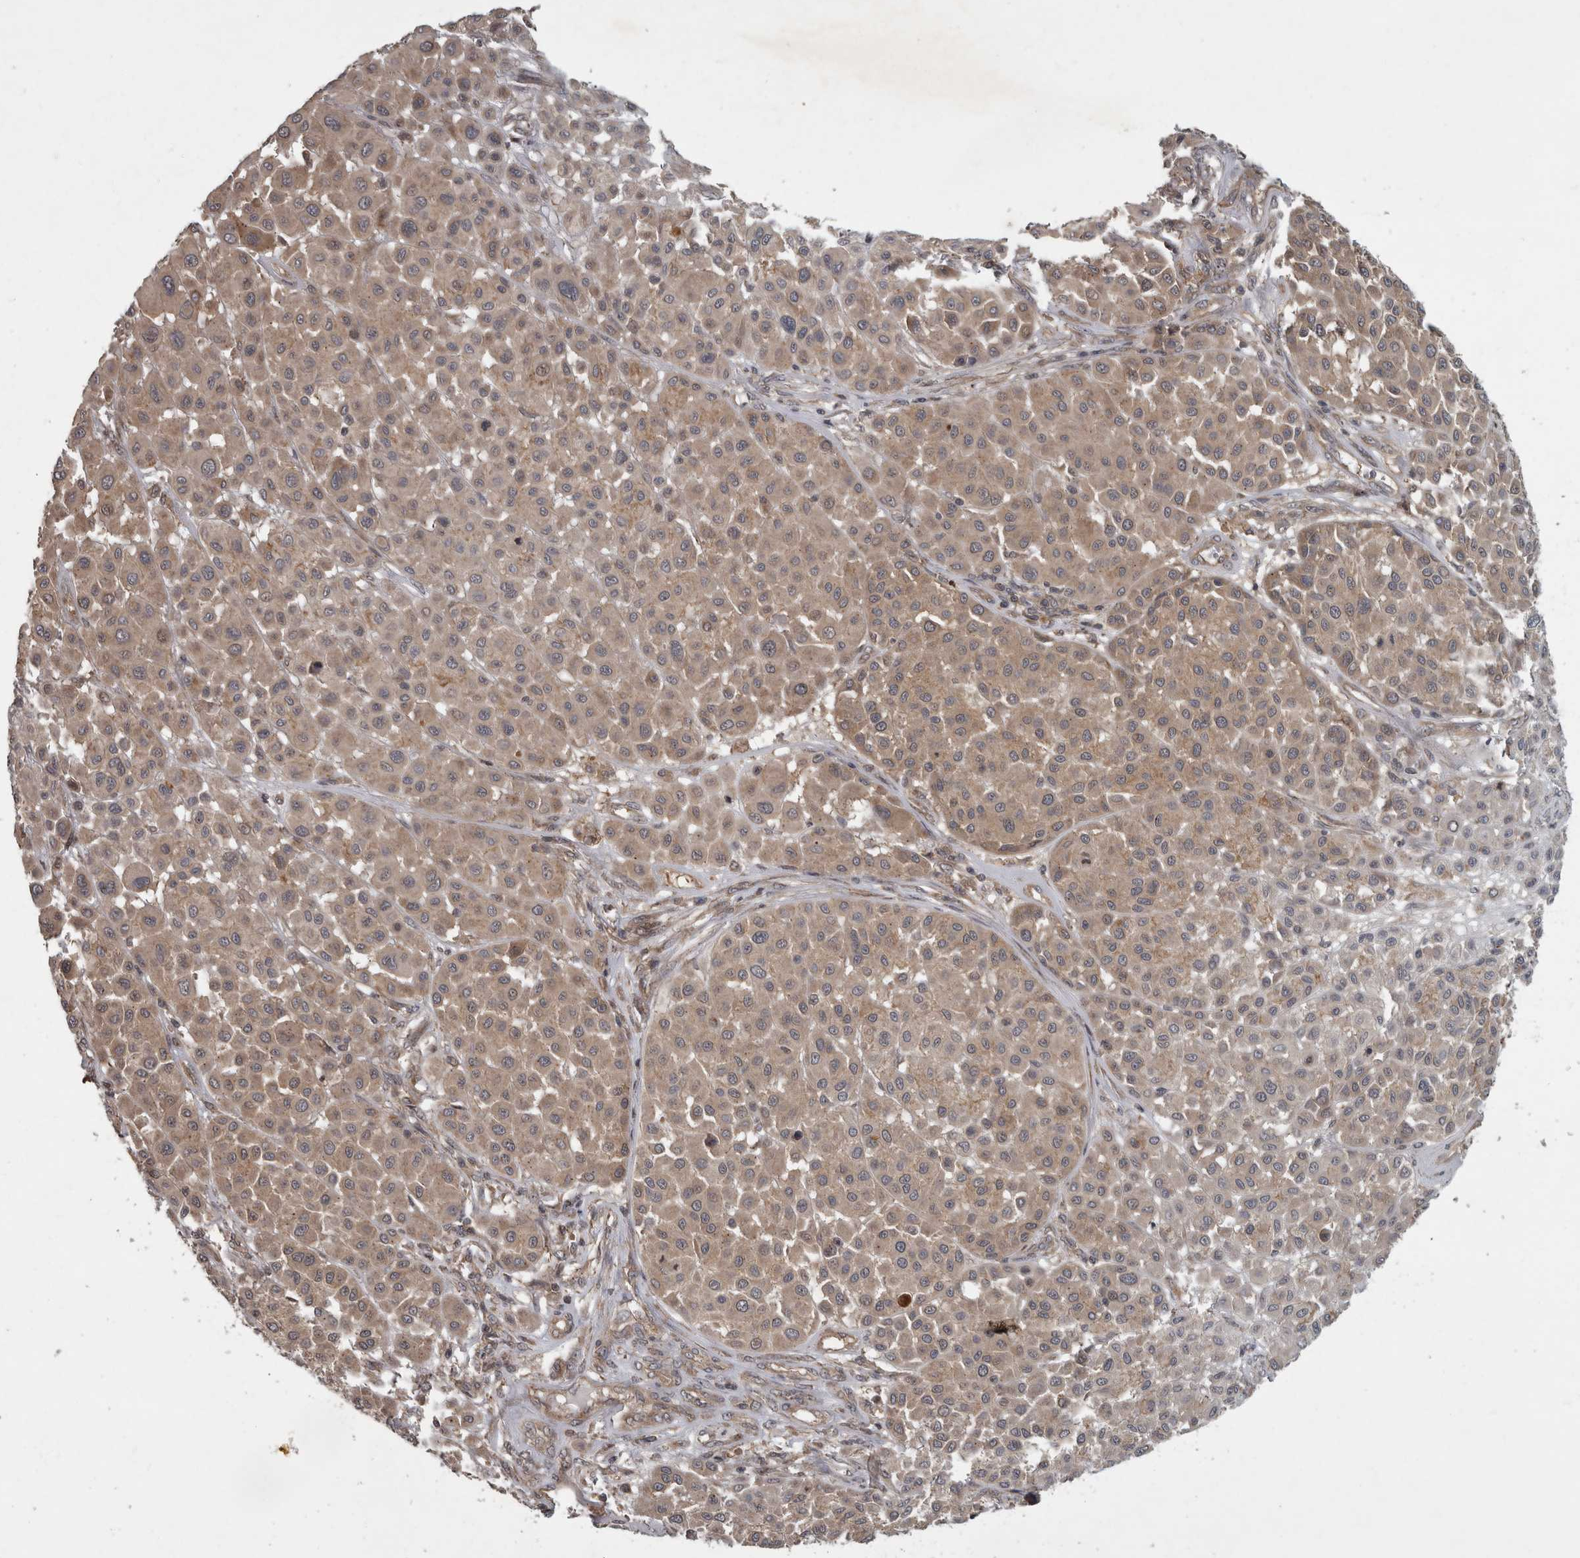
{"staining": {"intensity": "weak", "quantity": ">75%", "location": "cytoplasmic/membranous"}, "tissue": "melanoma", "cell_type": "Tumor cells", "image_type": "cancer", "snomed": [{"axis": "morphology", "description": "Malignant melanoma, Metastatic site"}, {"axis": "topography", "description": "Soft tissue"}], "caption": "Melanoma tissue shows weak cytoplasmic/membranous positivity in approximately >75% of tumor cells, visualized by immunohistochemistry.", "gene": "VEGFD", "patient": {"sex": "male", "age": 41}}